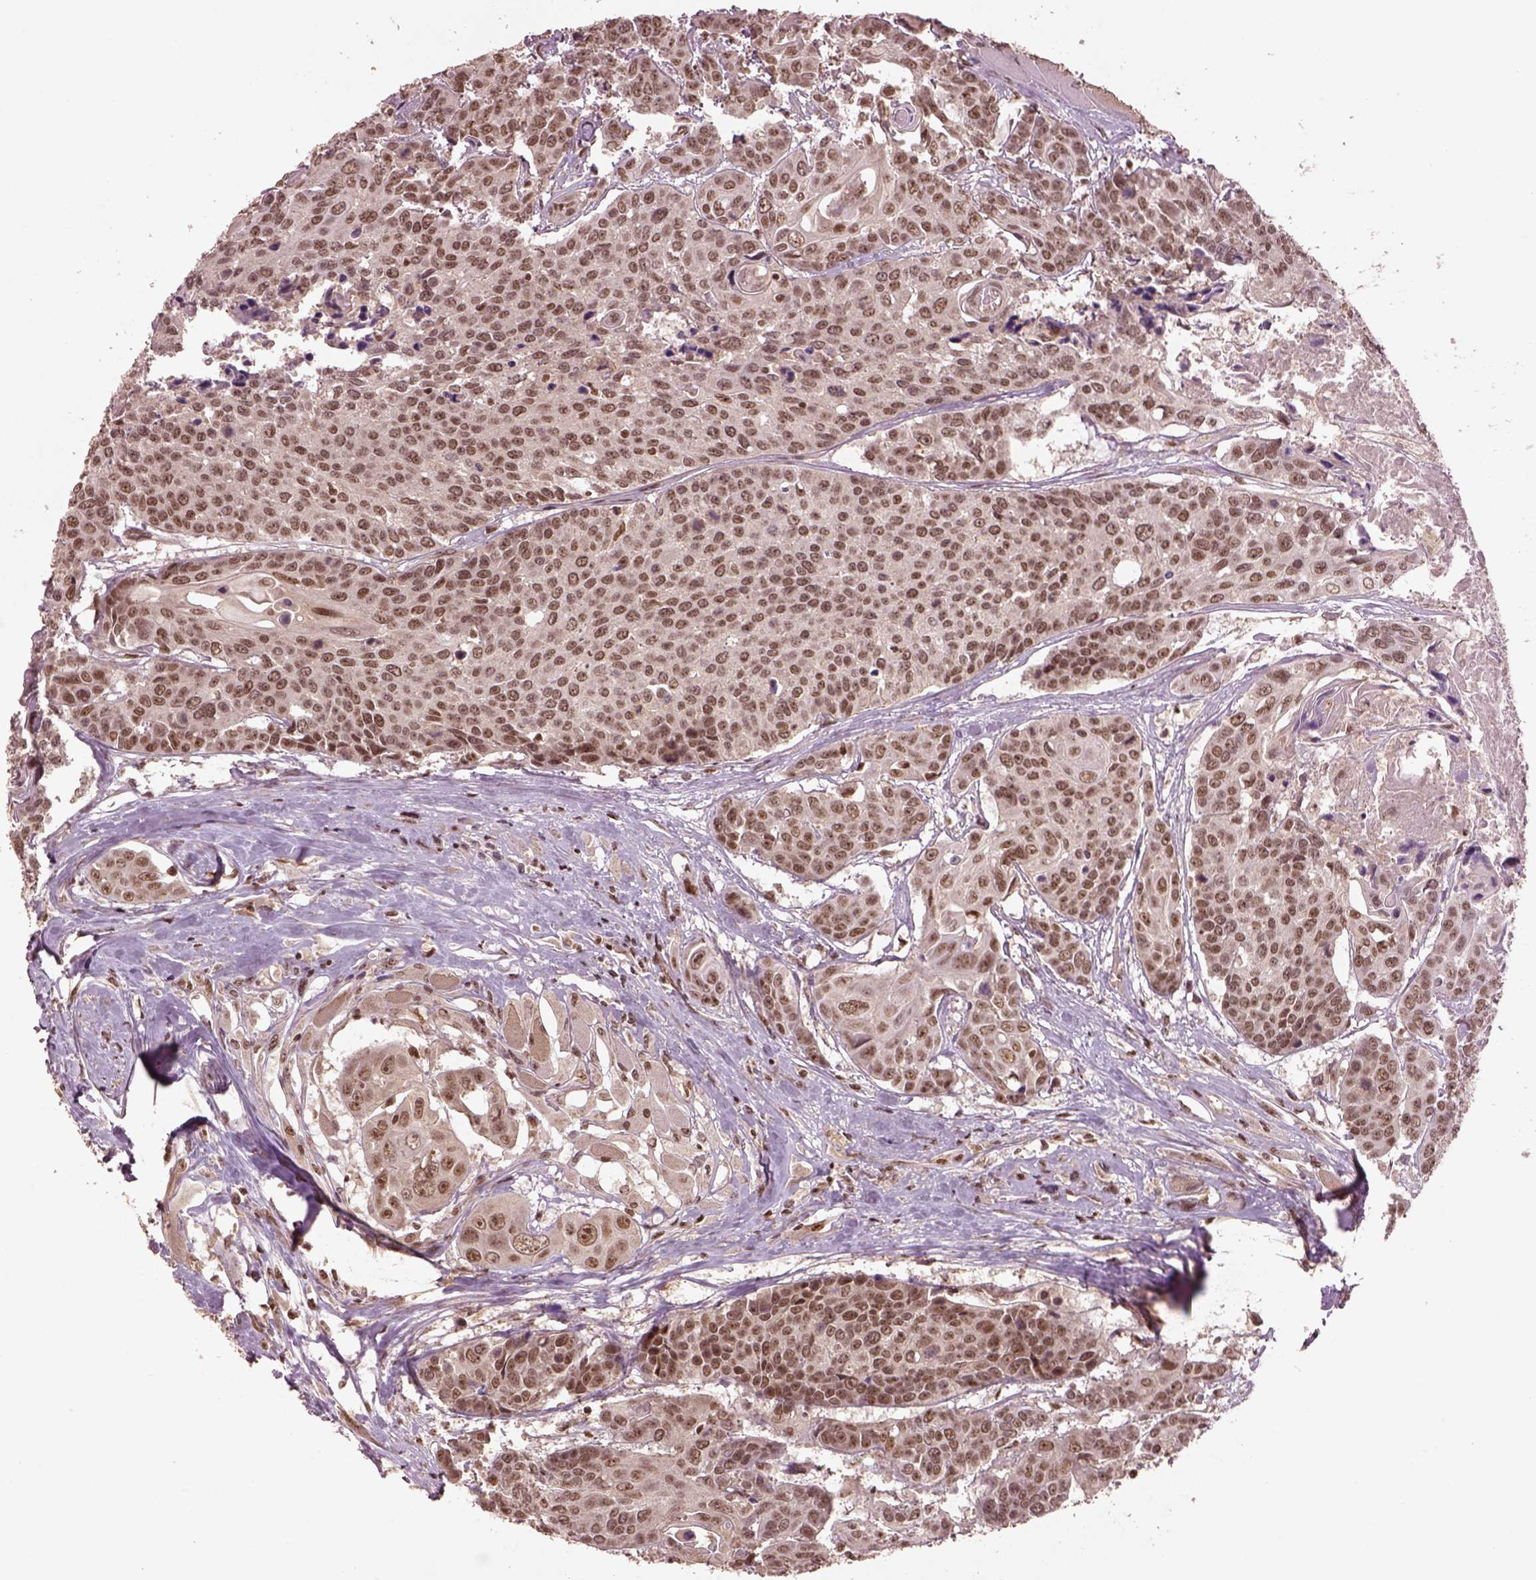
{"staining": {"intensity": "moderate", "quantity": ">75%", "location": "nuclear"}, "tissue": "head and neck cancer", "cell_type": "Tumor cells", "image_type": "cancer", "snomed": [{"axis": "morphology", "description": "Squamous cell carcinoma, NOS"}, {"axis": "topography", "description": "Oral tissue"}, {"axis": "topography", "description": "Head-Neck"}], "caption": "Head and neck squamous cell carcinoma stained with a brown dye displays moderate nuclear positive positivity in about >75% of tumor cells.", "gene": "BRD9", "patient": {"sex": "male", "age": 56}}